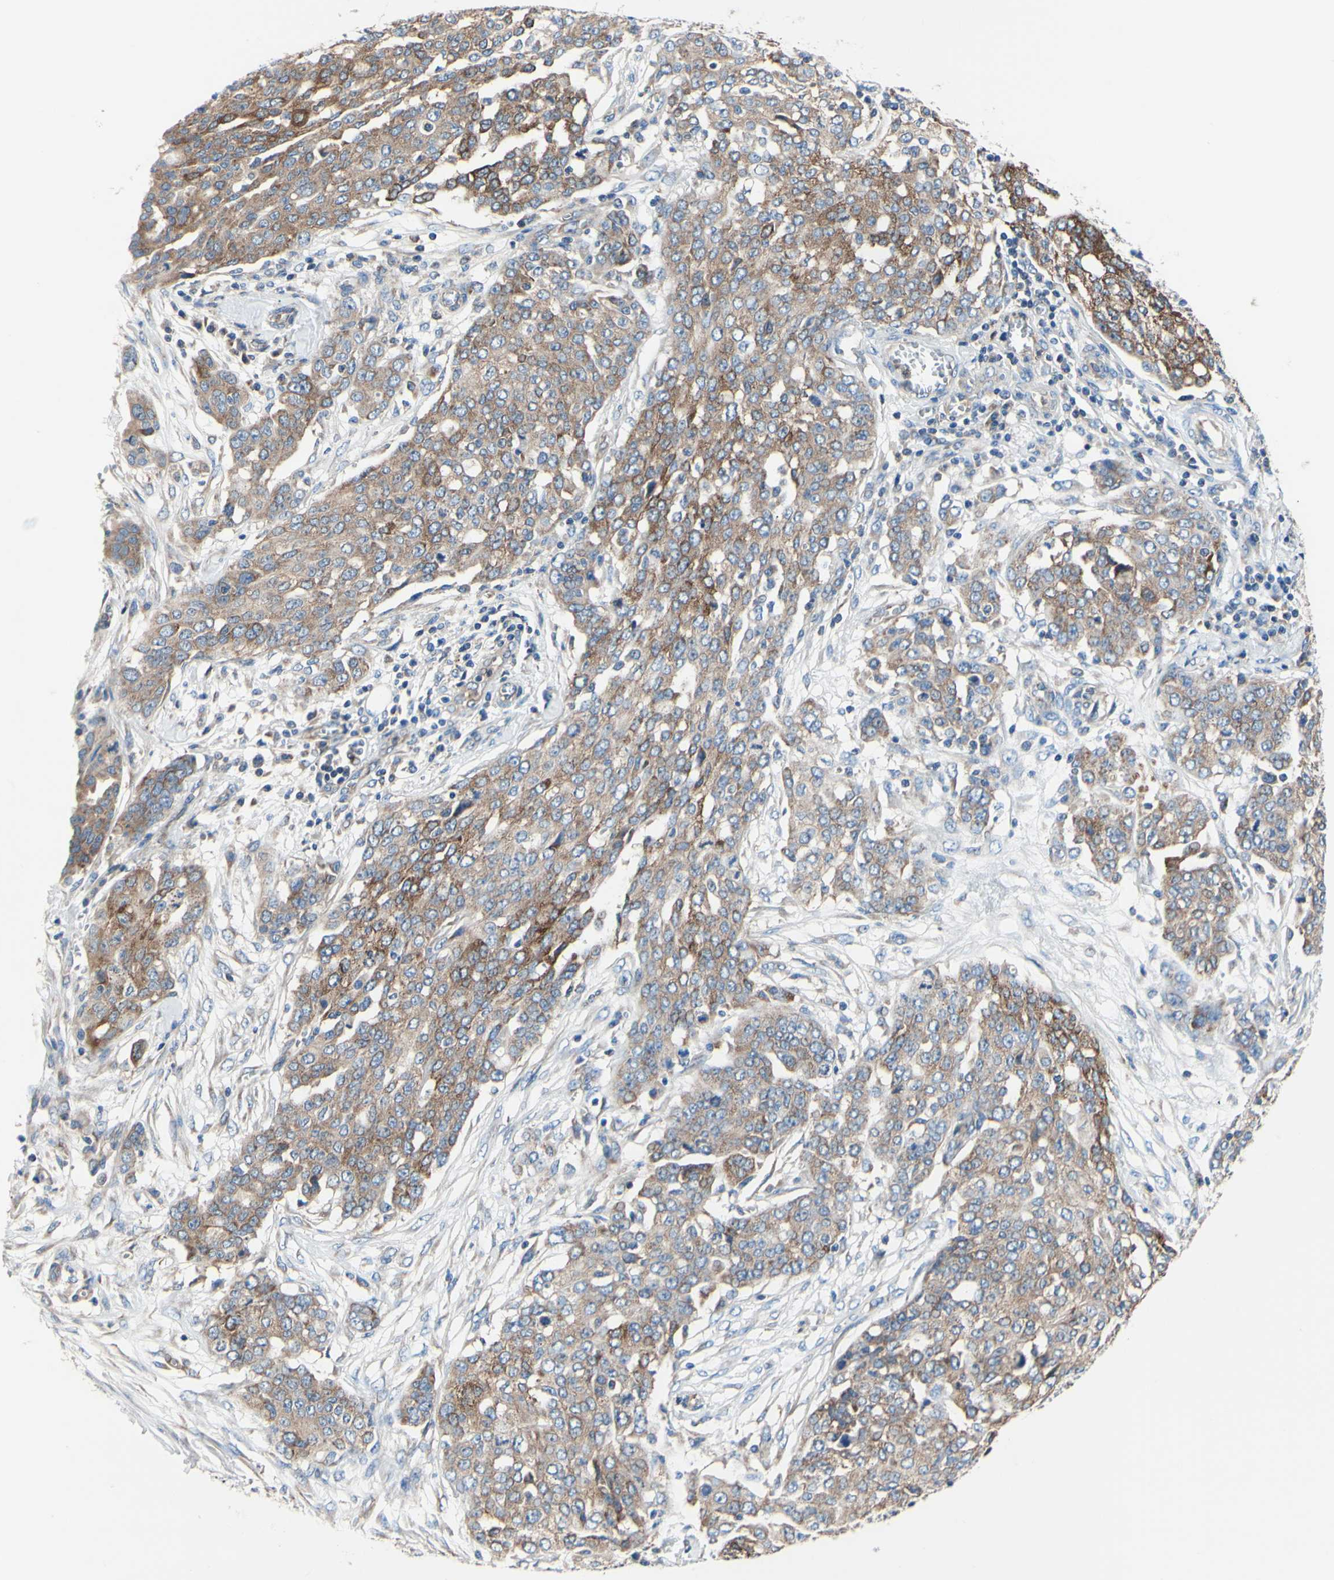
{"staining": {"intensity": "strong", "quantity": "25%-75%", "location": "cytoplasmic/membranous"}, "tissue": "ovarian cancer", "cell_type": "Tumor cells", "image_type": "cancer", "snomed": [{"axis": "morphology", "description": "Cystadenocarcinoma, serous, NOS"}, {"axis": "topography", "description": "Soft tissue"}, {"axis": "topography", "description": "Ovary"}], "caption": "Strong cytoplasmic/membranous staining is identified in about 25%-75% of tumor cells in ovarian cancer.", "gene": "FMR1", "patient": {"sex": "female", "age": 57}}